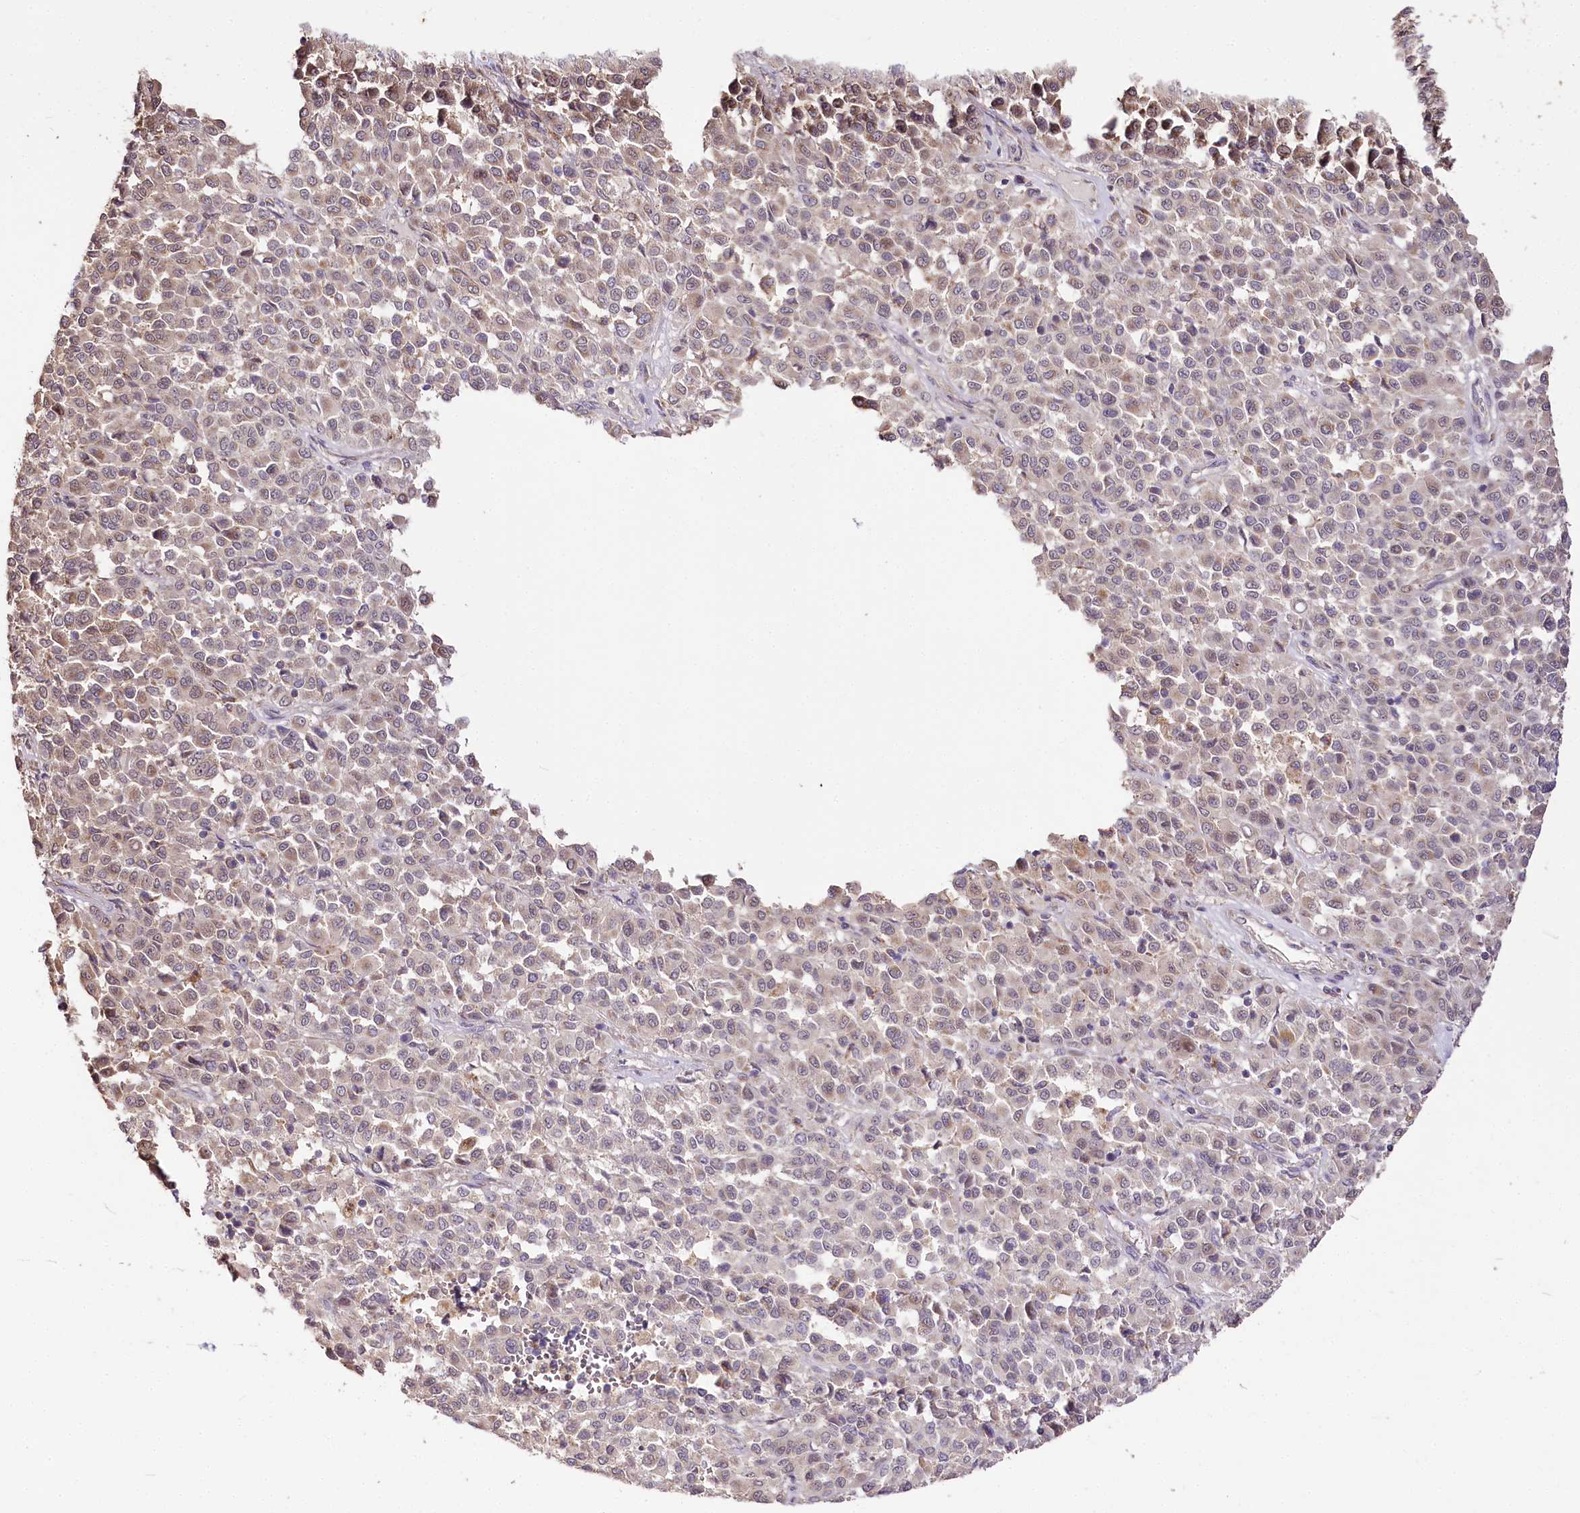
{"staining": {"intensity": "negative", "quantity": "none", "location": "none"}, "tissue": "melanoma", "cell_type": "Tumor cells", "image_type": "cancer", "snomed": [{"axis": "morphology", "description": "Malignant melanoma, Metastatic site"}, {"axis": "topography", "description": "Pancreas"}], "caption": "This is an IHC micrograph of human melanoma. There is no expression in tumor cells.", "gene": "ZNF226", "patient": {"sex": "female", "age": 30}}